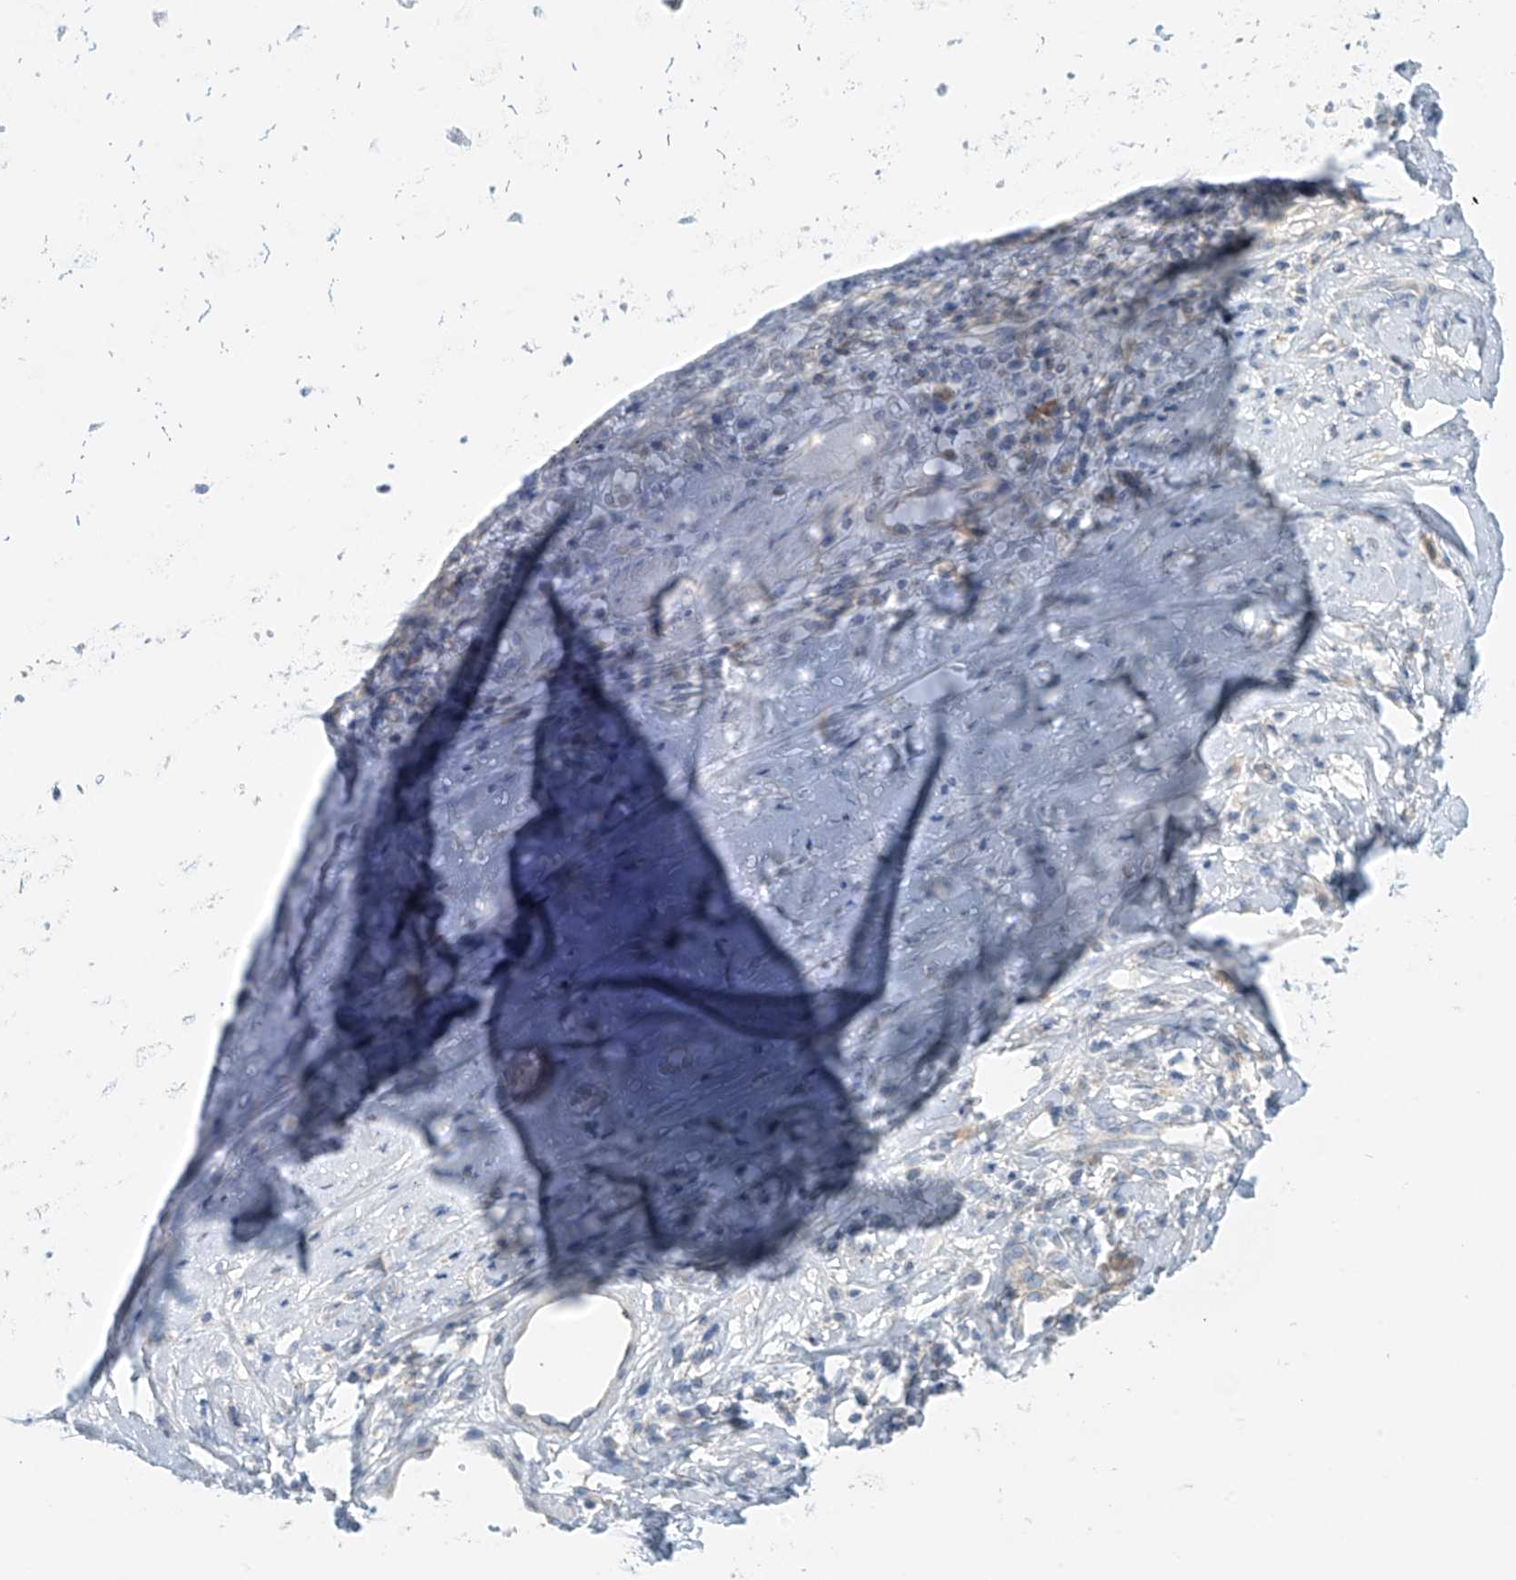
{"staining": {"intensity": "negative", "quantity": "none", "location": "none"}, "tissue": "adipose tissue", "cell_type": "Adipocytes", "image_type": "normal", "snomed": [{"axis": "morphology", "description": "Normal tissue, NOS"}, {"axis": "morphology", "description": "Basal cell carcinoma"}, {"axis": "topography", "description": "Cartilage tissue"}, {"axis": "topography", "description": "Nasopharynx"}, {"axis": "topography", "description": "Oral tissue"}], "caption": "Human adipose tissue stained for a protein using immunohistochemistry exhibits no staining in adipocytes.", "gene": "SLC6A12", "patient": {"sex": "female", "age": 77}}